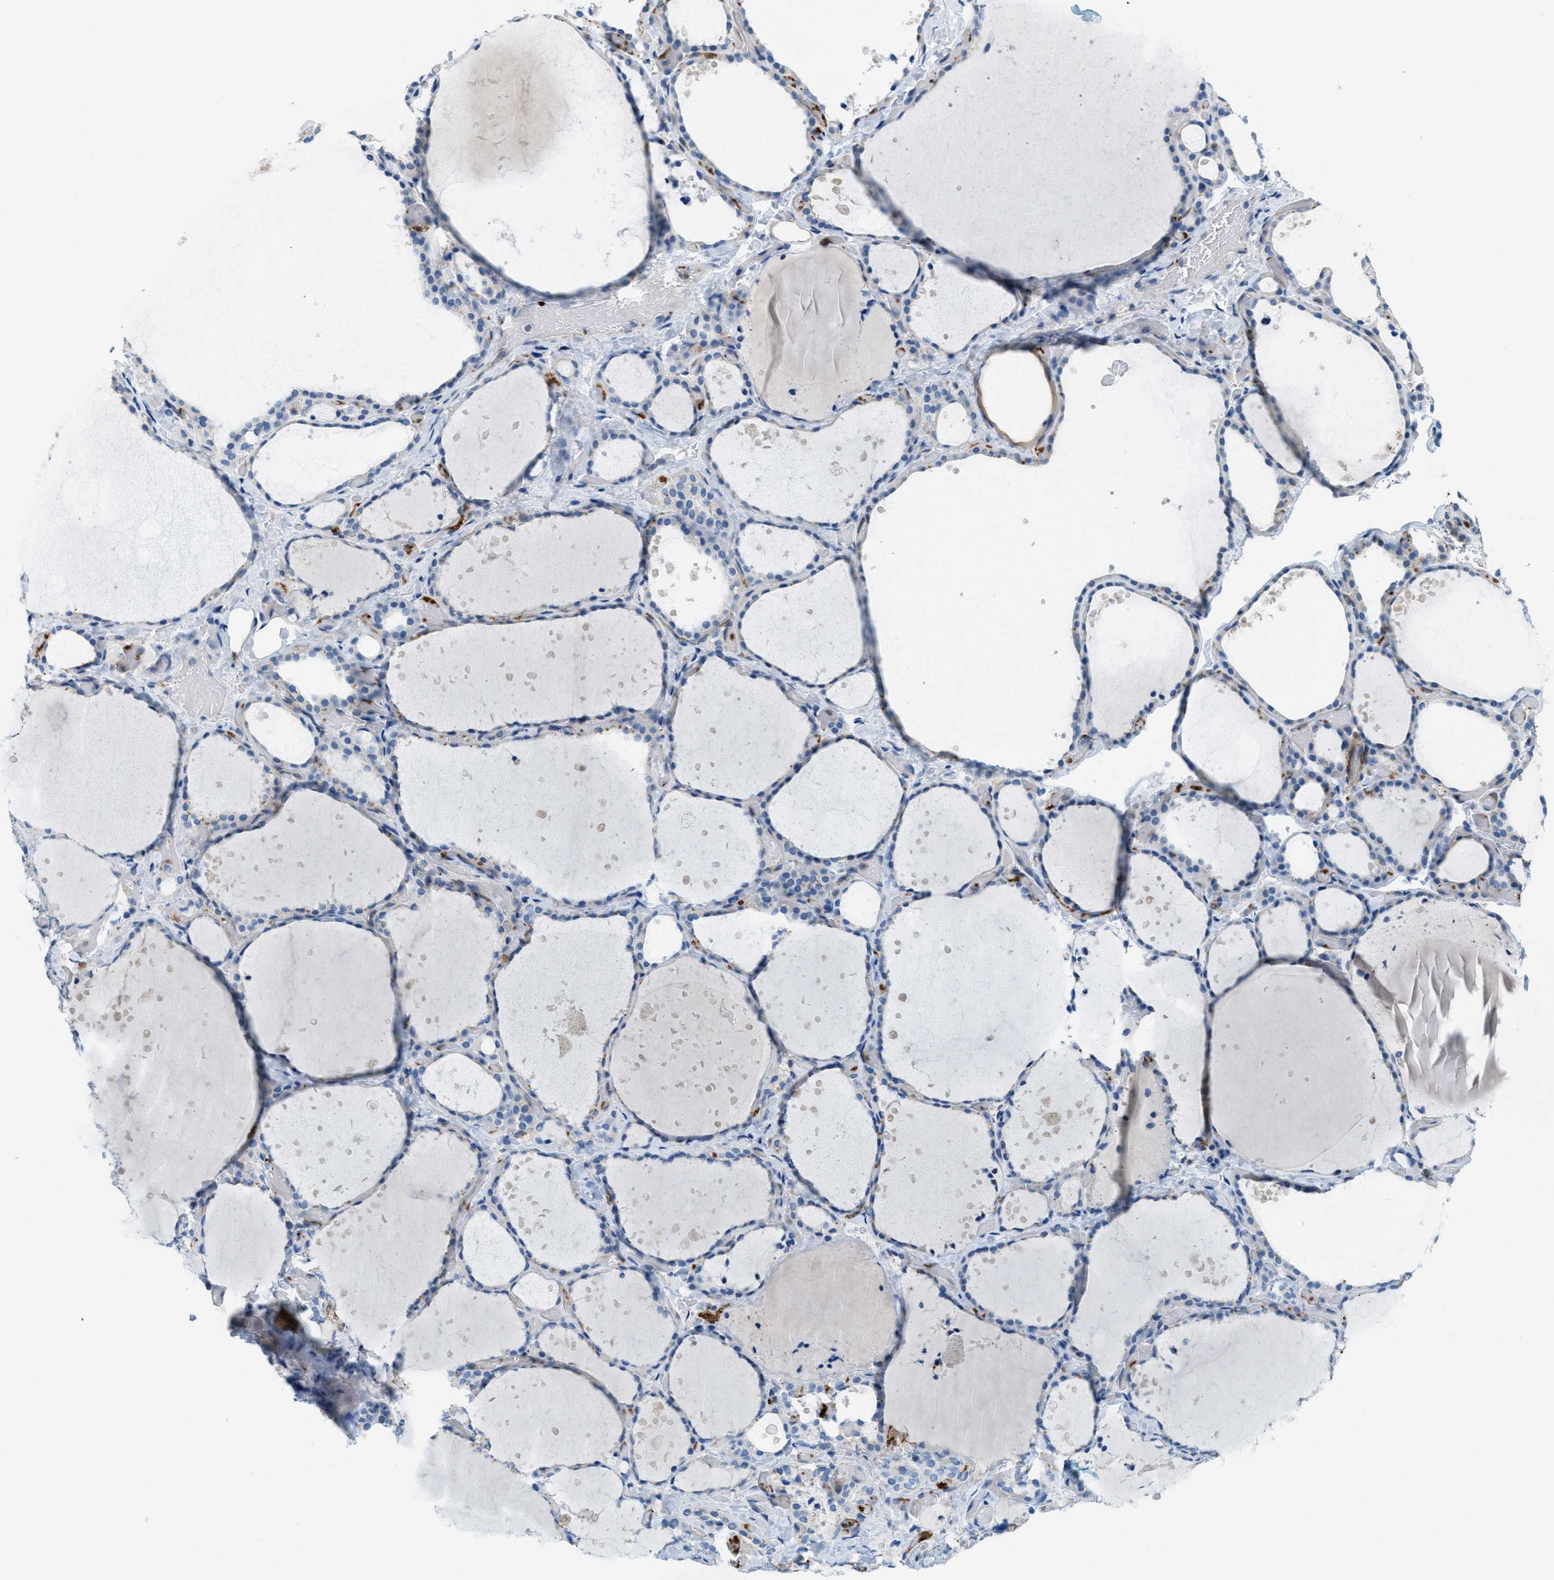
{"staining": {"intensity": "negative", "quantity": "none", "location": "none"}, "tissue": "thyroid gland", "cell_type": "Glandular cells", "image_type": "normal", "snomed": [{"axis": "morphology", "description": "Normal tissue, NOS"}, {"axis": "topography", "description": "Thyroid gland"}], "caption": "Human thyroid gland stained for a protein using immunohistochemistry (IHC) exhibits no positivity in glandular cells.", "gene": "MAPRE2", "patient": {"sex": "female", "age": 44}}